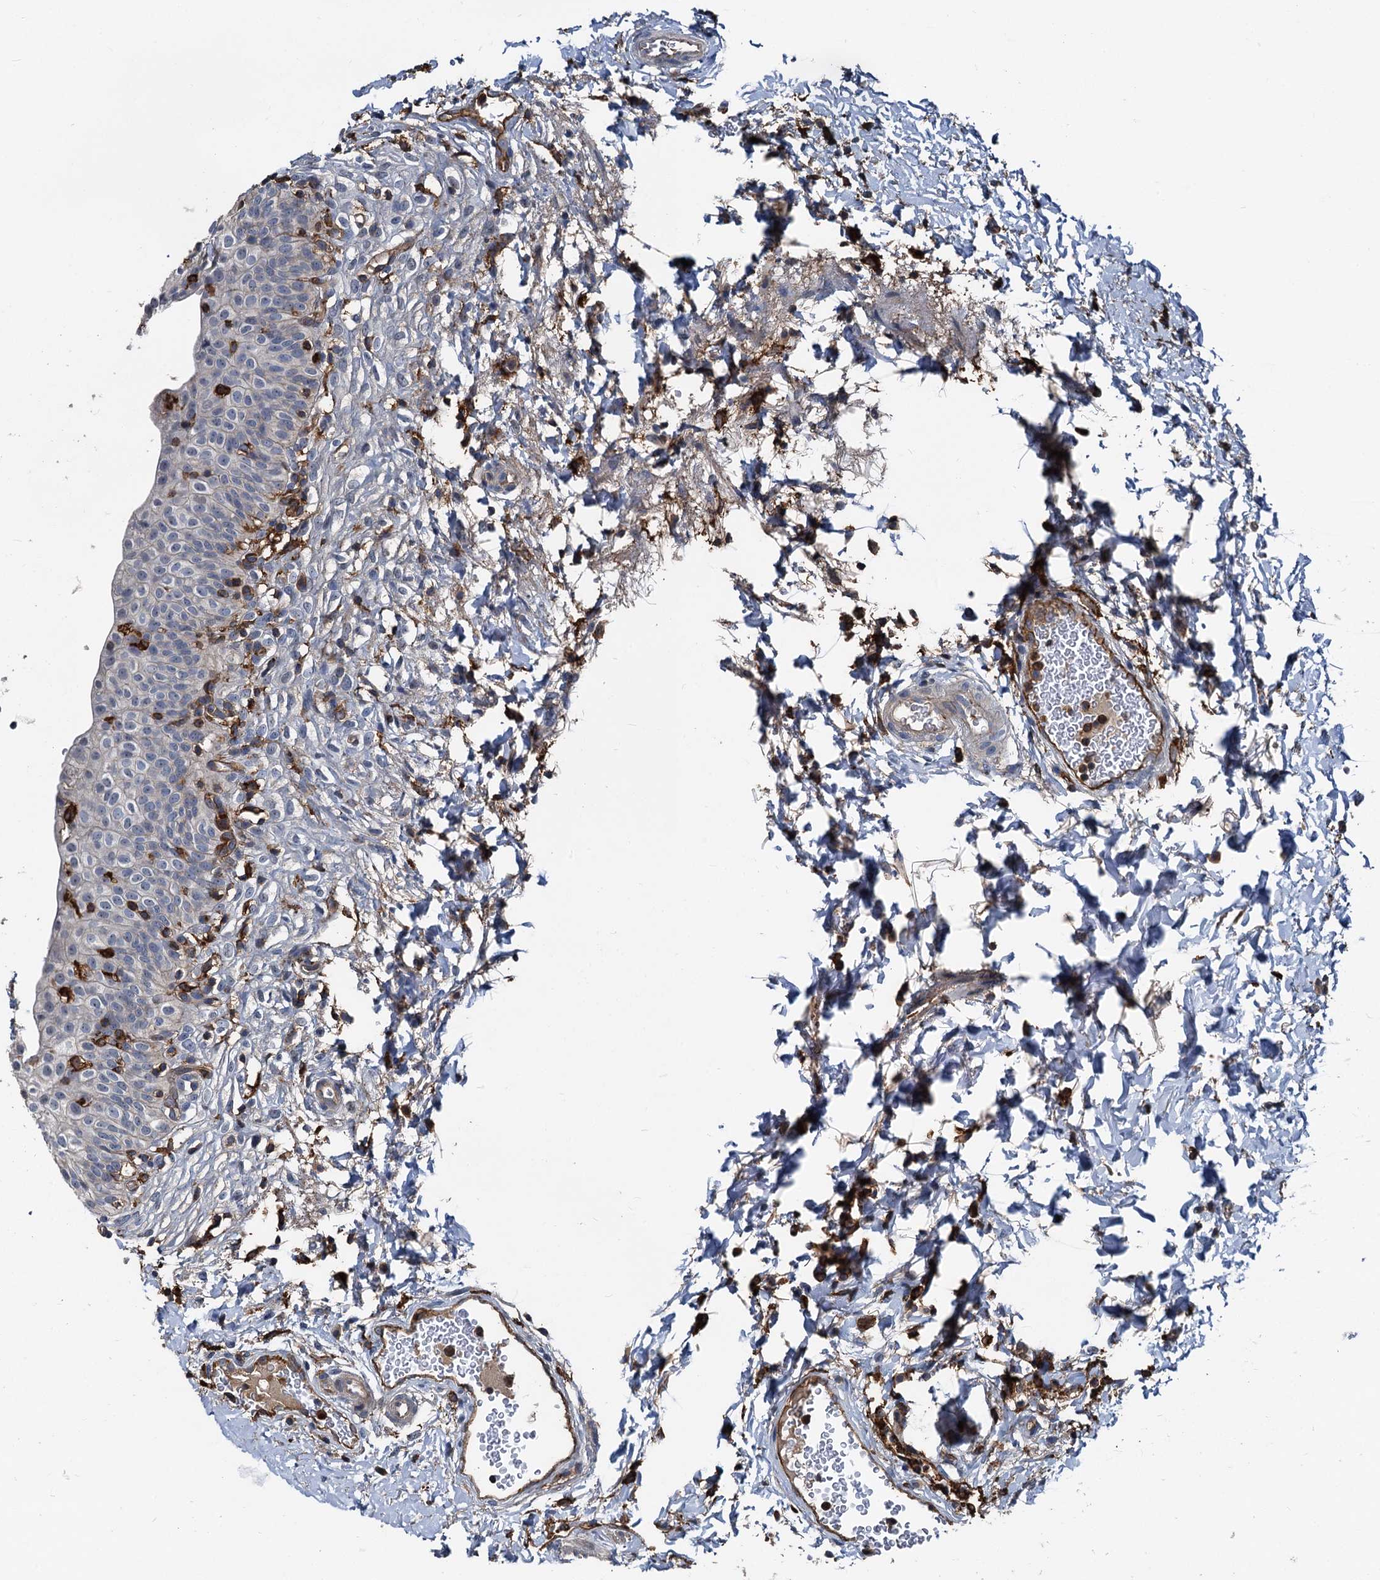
{"staining": {"intensity": "negative", "quantity": "none", "location": "none"}, "tissue": "urinary bladder", "cell_type": "Urothelial cells", "image_type": "normal", "snomed": [{"axis": "morphology", "description": "Normal tissue, NOS"}, {"axis": "topography", "description": "Urinary bladder"}], "caption": "The image displays no staining of urothelial cells in normal urinary bladder.", "gene": "PLEKHO2", "patient": {"sex": "male", "age": 55}}